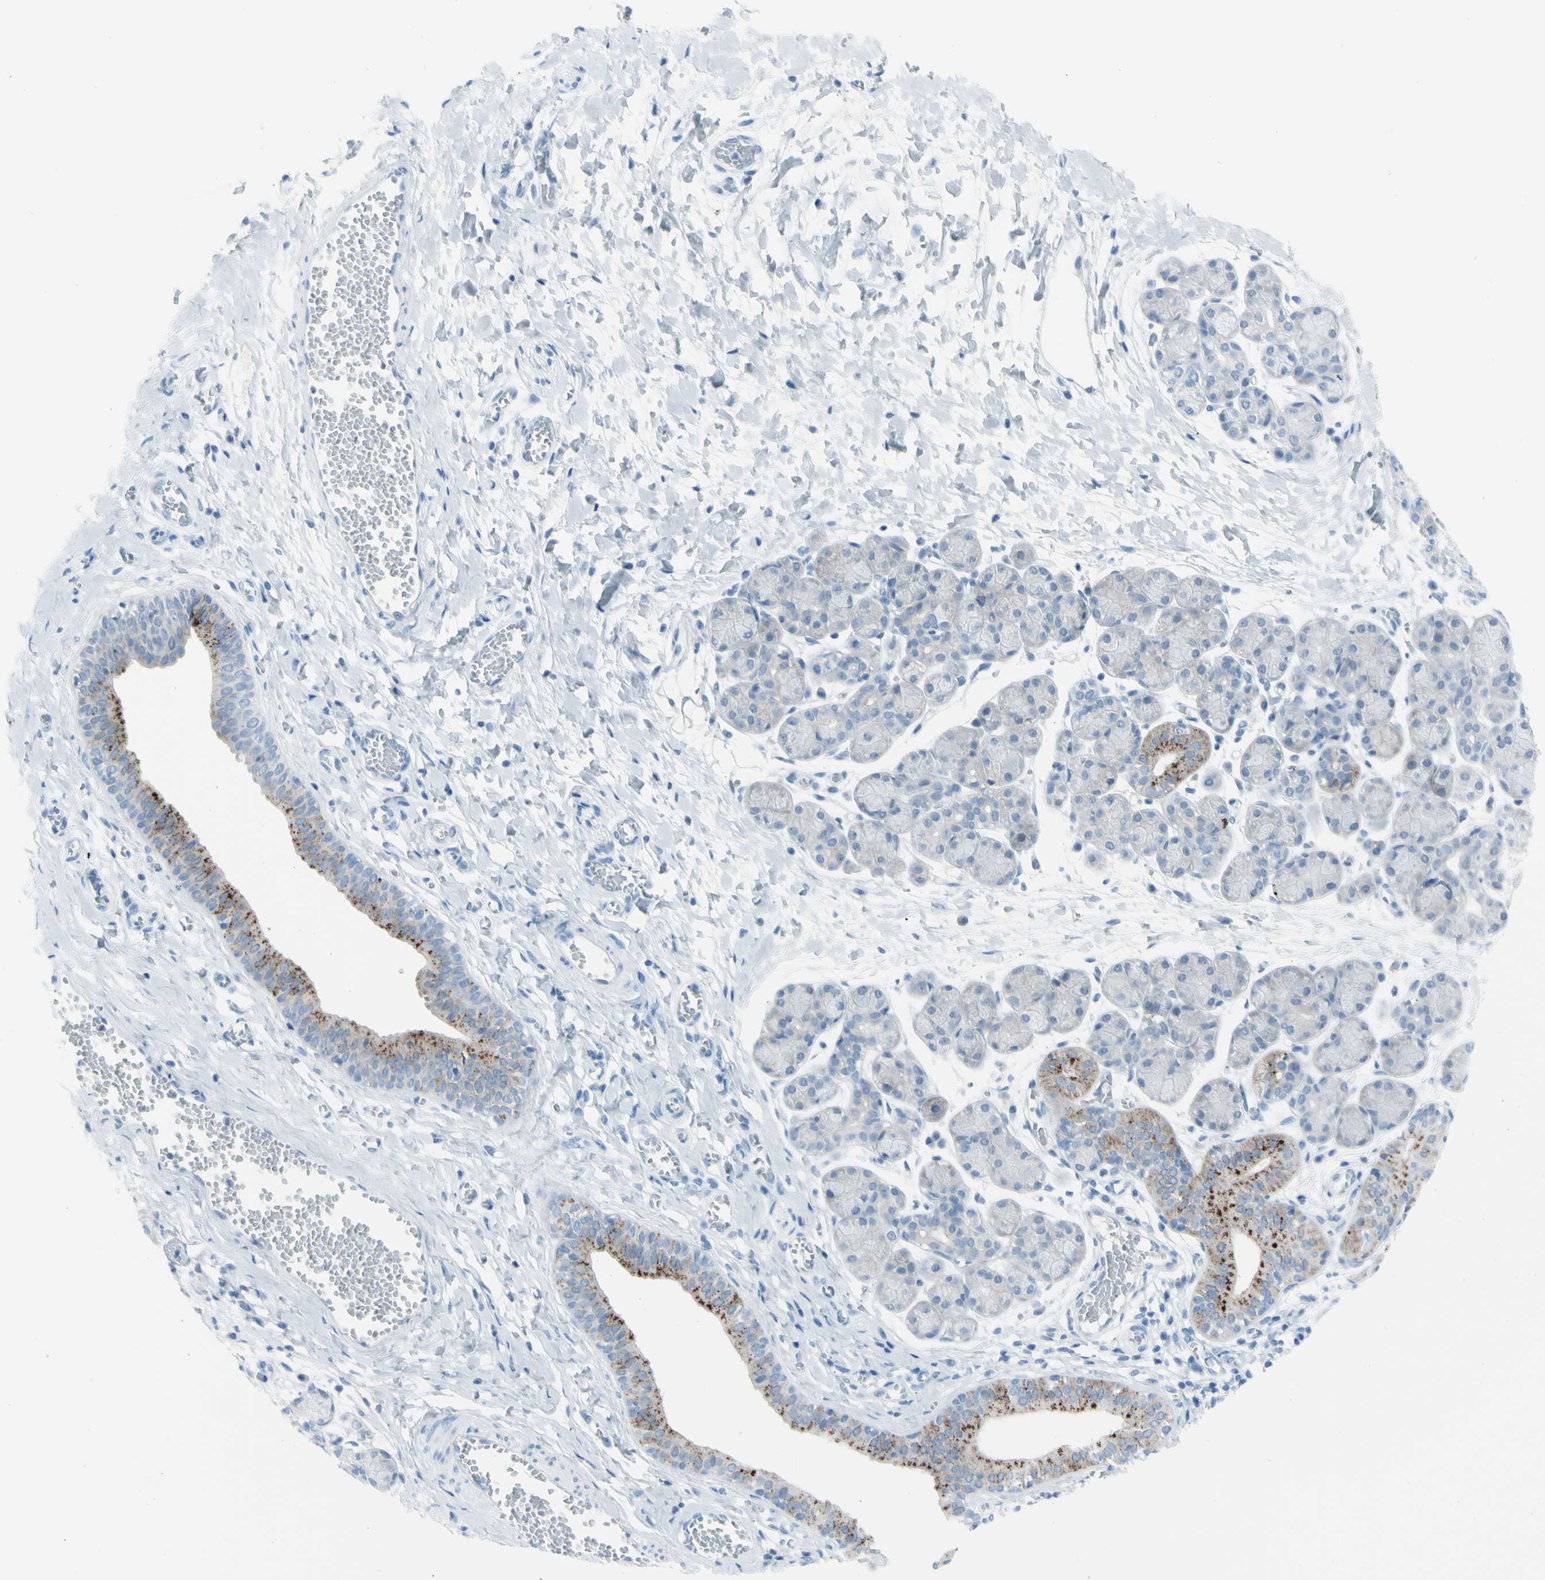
{"staining": {"intensity": "moderate", "quantity": "<25%", "location": "cytoplasmic/membranous"}, "tissue": "salivary gland", "cell_type": "Glandular cells", "image_type": "normal", "snomed": [{"axis": "morphology", "description": "Normal tissue, NOS"}, {"axis": "morphology", "description": "Inflammation, NOS"}, {"axis": "topography", "description": "Lymph node"}, {"axis": "topography", "description": "Salivary gland"}], "caption": "Protein staining shows moderate cytoplasmic/membranous expression in about <25% of glandular cells in benign salivary gland.", "gene": "AFP", "patient": {"sex": "male", "age": 3}}